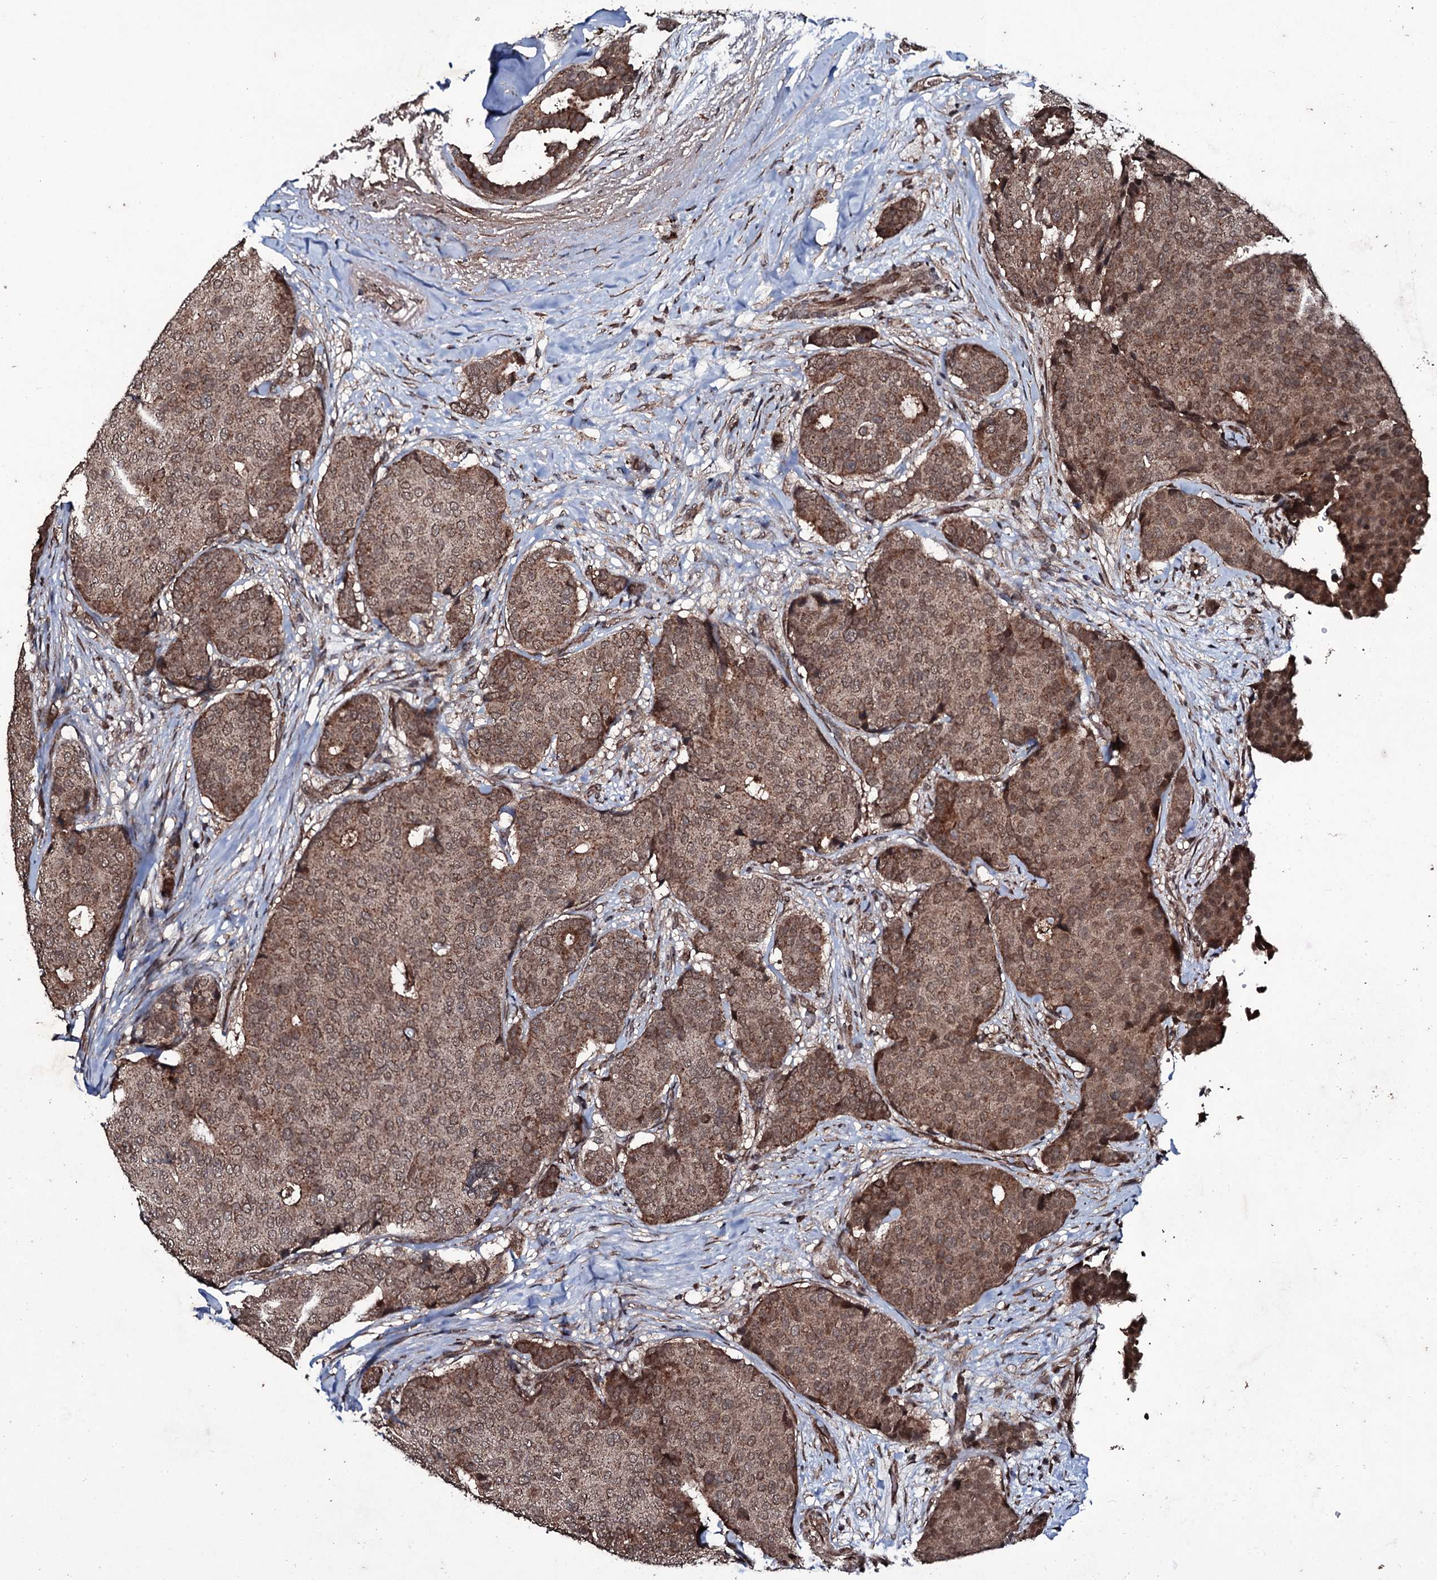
{"staining": {"intensity": "moderate", "quantity": ">75%", "location": "cytoplasmic/membranous,nuclear"}, "tissue": "breast cancer", "cell_type": "Tumor cells", "image_type": "cancer", "snomed": [{"axis": "morphology", "description": "Duct carcinoma"}, {"axis": "topography", "description": "Breast"}], "caption": "This is a photomicrograph of immunohistochemistry staining of infiltrating ductal carcinoma (breast), which shows moderate expression in the cytoplasmic/membranous and nuclear of tumor cells.", "gene": "MRPS31", "patient": {"sex": "female", "age": 75}}